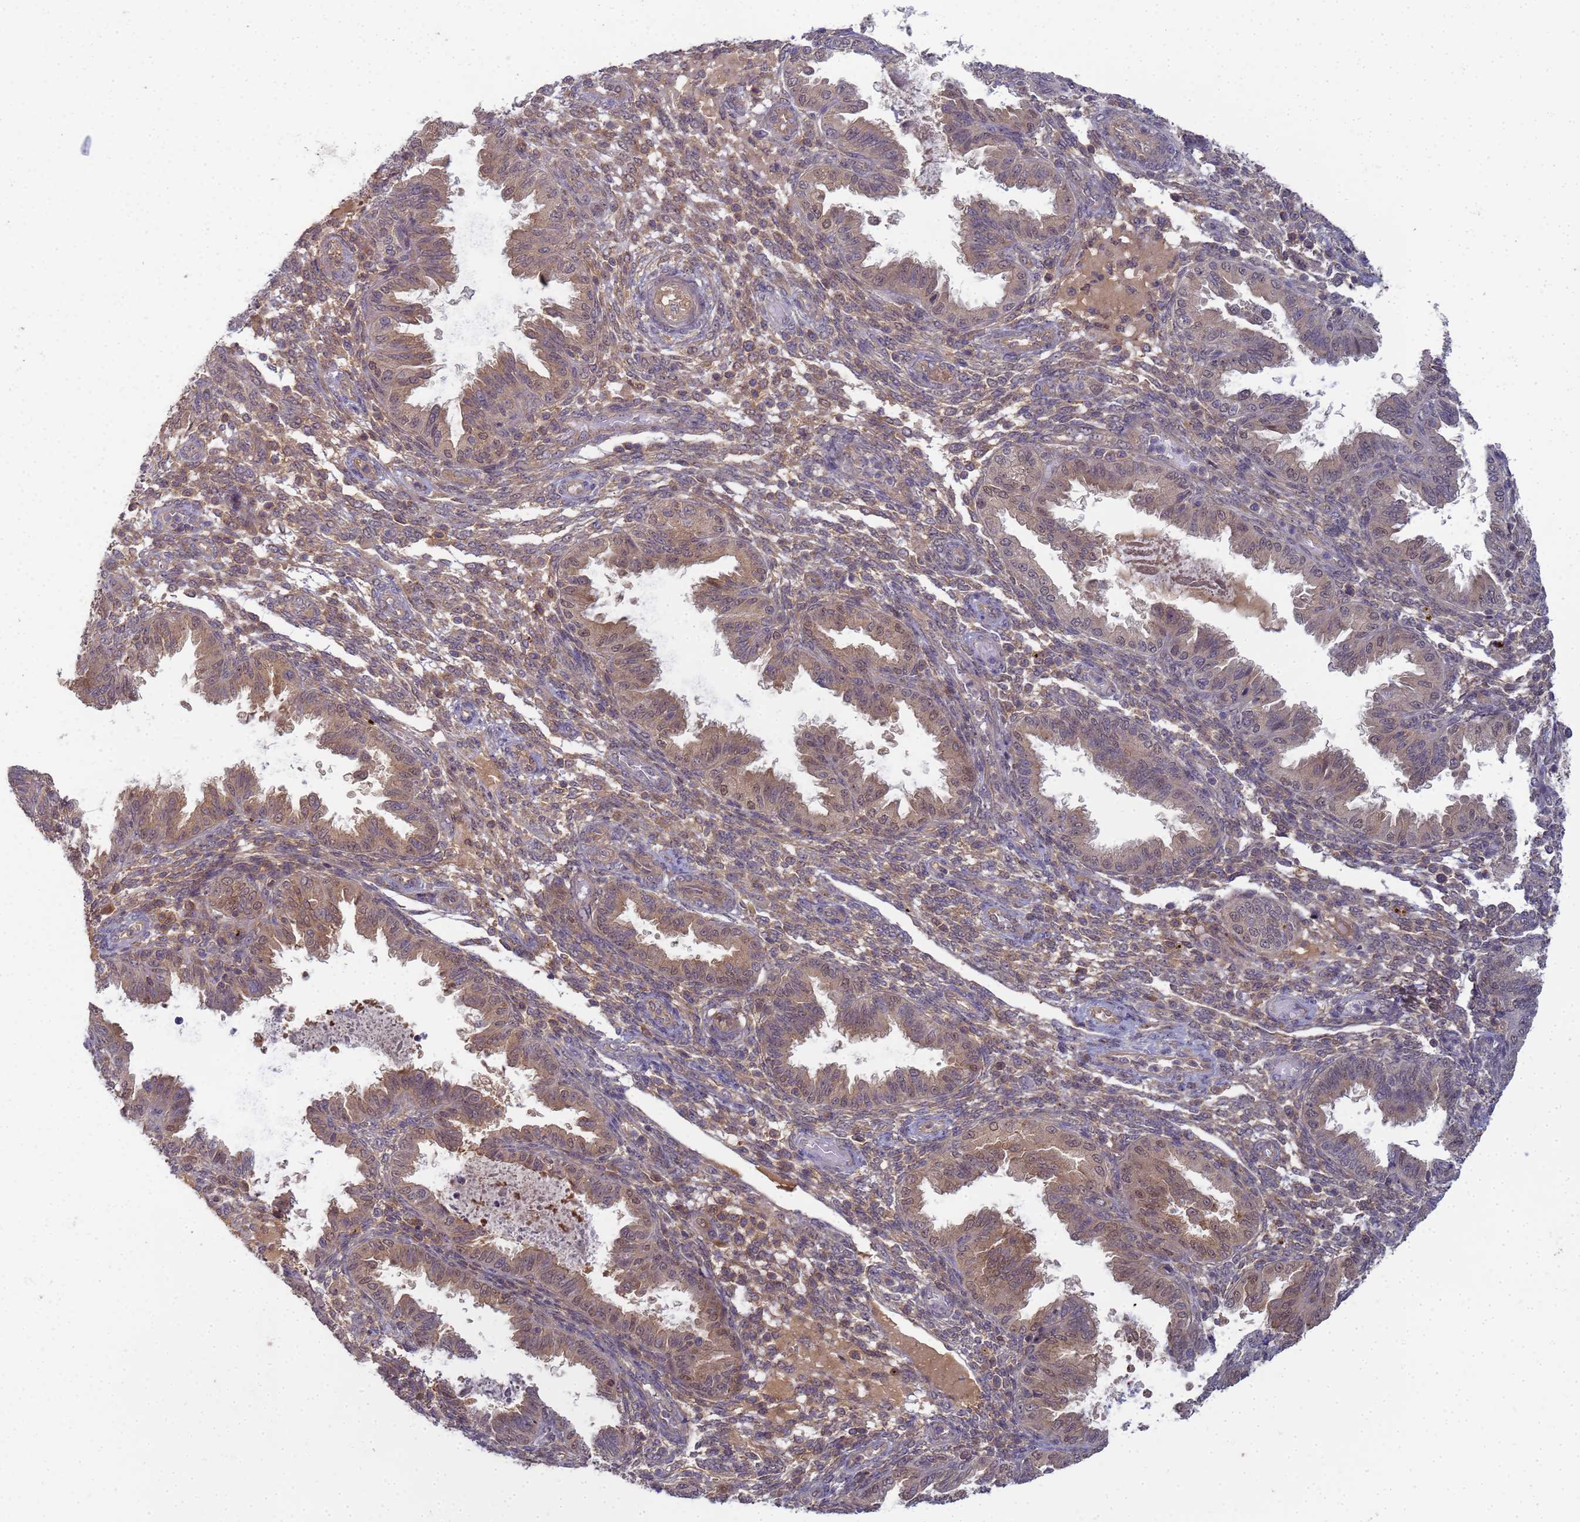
{"staining": {"intensity": "weak", "quantity": "25%-75%", "location": "cytoplasmic/membranous,nuclear"}, "tissue": "endometrium", "cell_type": "Cells in endometrial stroma", "image_type": "normal", "snomed": [{"axis": "morphology", "description": "Normal tissue, NOS"}, {"axis": "topography", "description": "Endometrium"}], "caption": "IHC photomicrograph of unremarkable endometrium stained for a protein (brown), which demonstrates low levels of weak cytoplasmic/membranous,nuclear staining in approximately 25%-75% of cells in endometrial stroma.", "gene": "SHARPIN", "patient": {"sex": "female", "age": 33}}